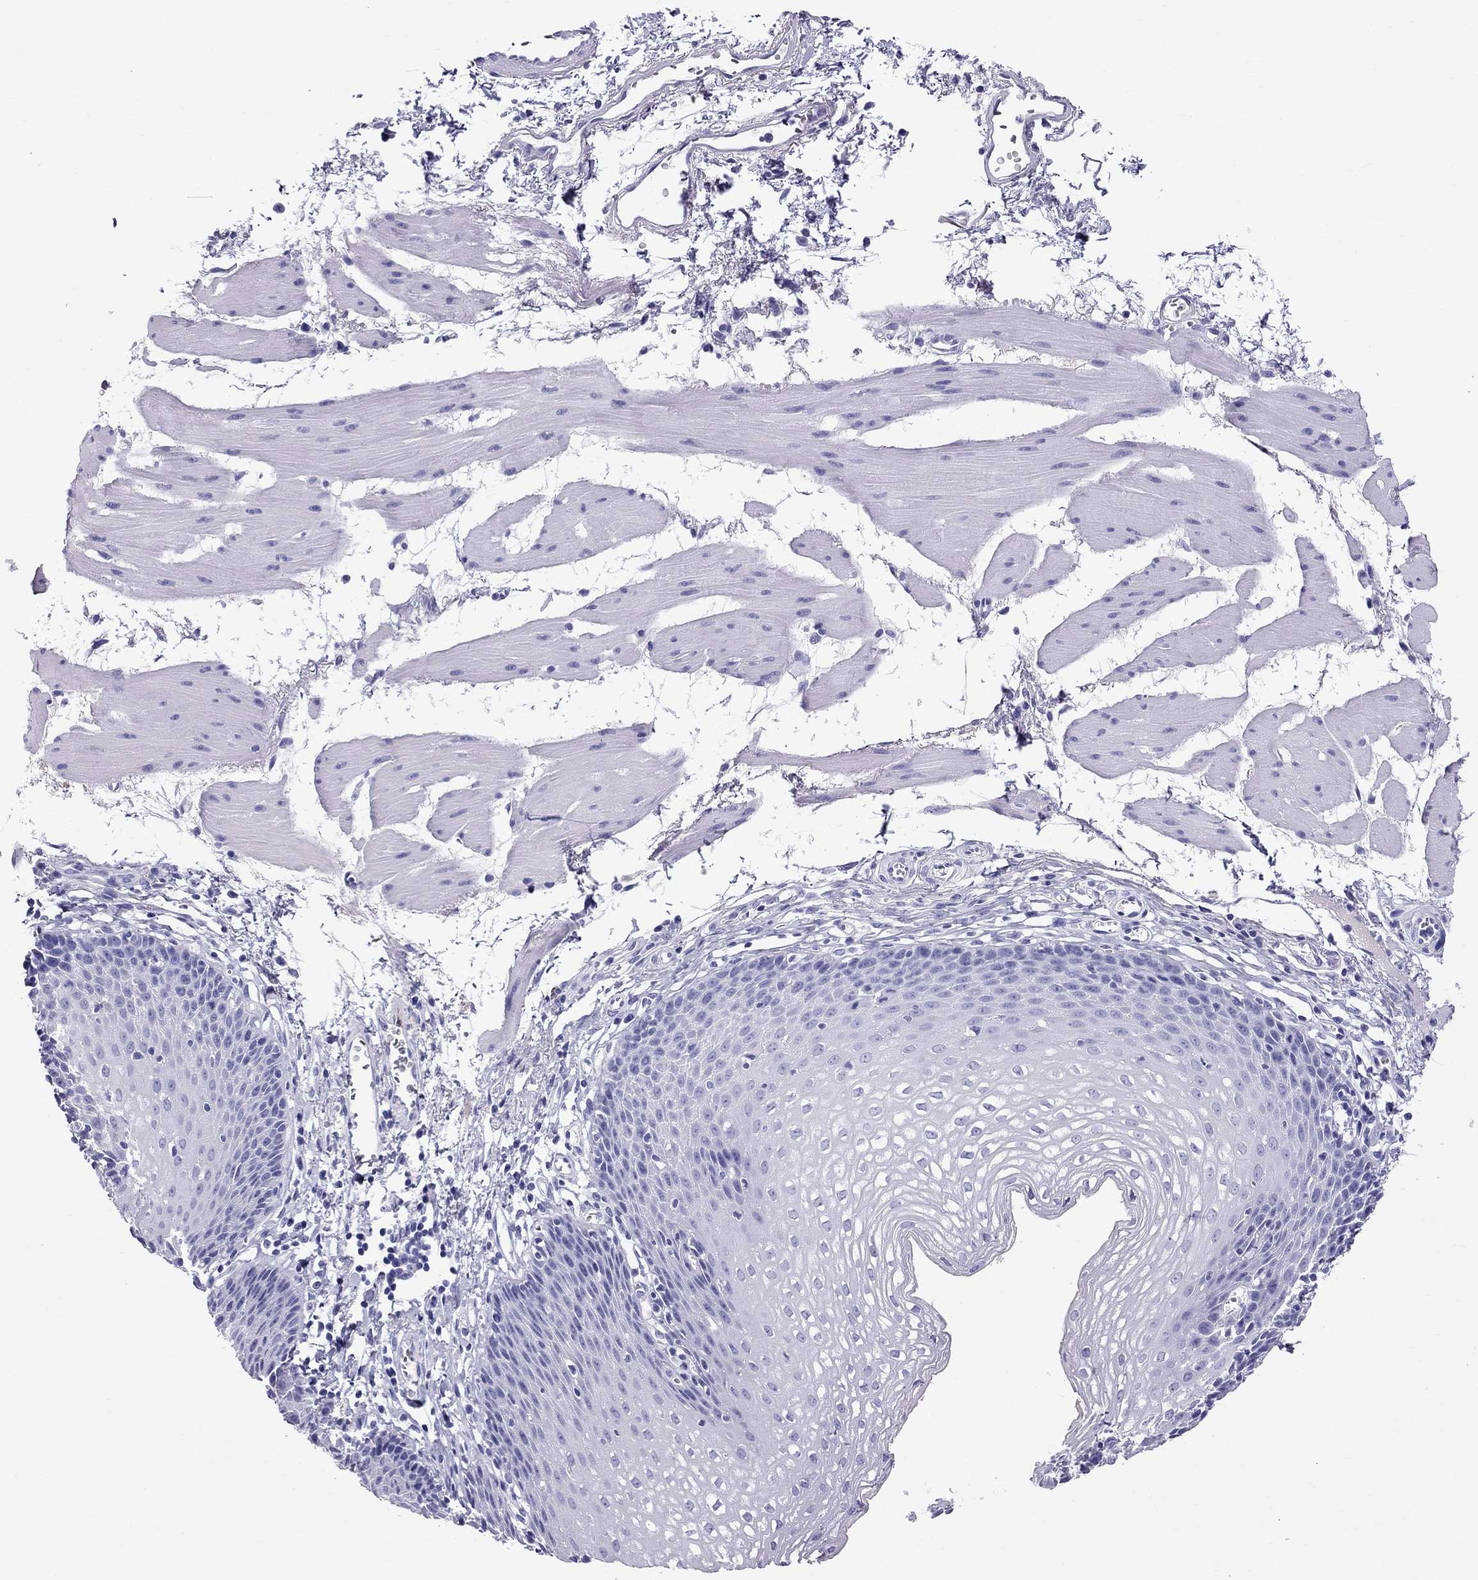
{"staining": {"intensity": "negative", "quantity": "none", "location": "none"}, "tissue": "esophagus", "cell_type": "Squamous epithelial cells", "image_type": "normal", "snomed": [{"axis": "morphology", "description": "Normal tissue, NOS"}, {"axis": "topography", "description": "Esophagus"}], "caption": "High magnification brightfield microscopy of normal esophagus stained with DAB (3,3'-diaminobenzidine) (brown) and counterstained with hematoxylin (blue): squamous epithelial cells show no significant positivity. (Brightfield microscopy of DAB (3,3'-diaminobenzidine) immunohistochemistry at high magnification).", "gene": "SCART1", "patient": {"sex": "female", "age": 64}}